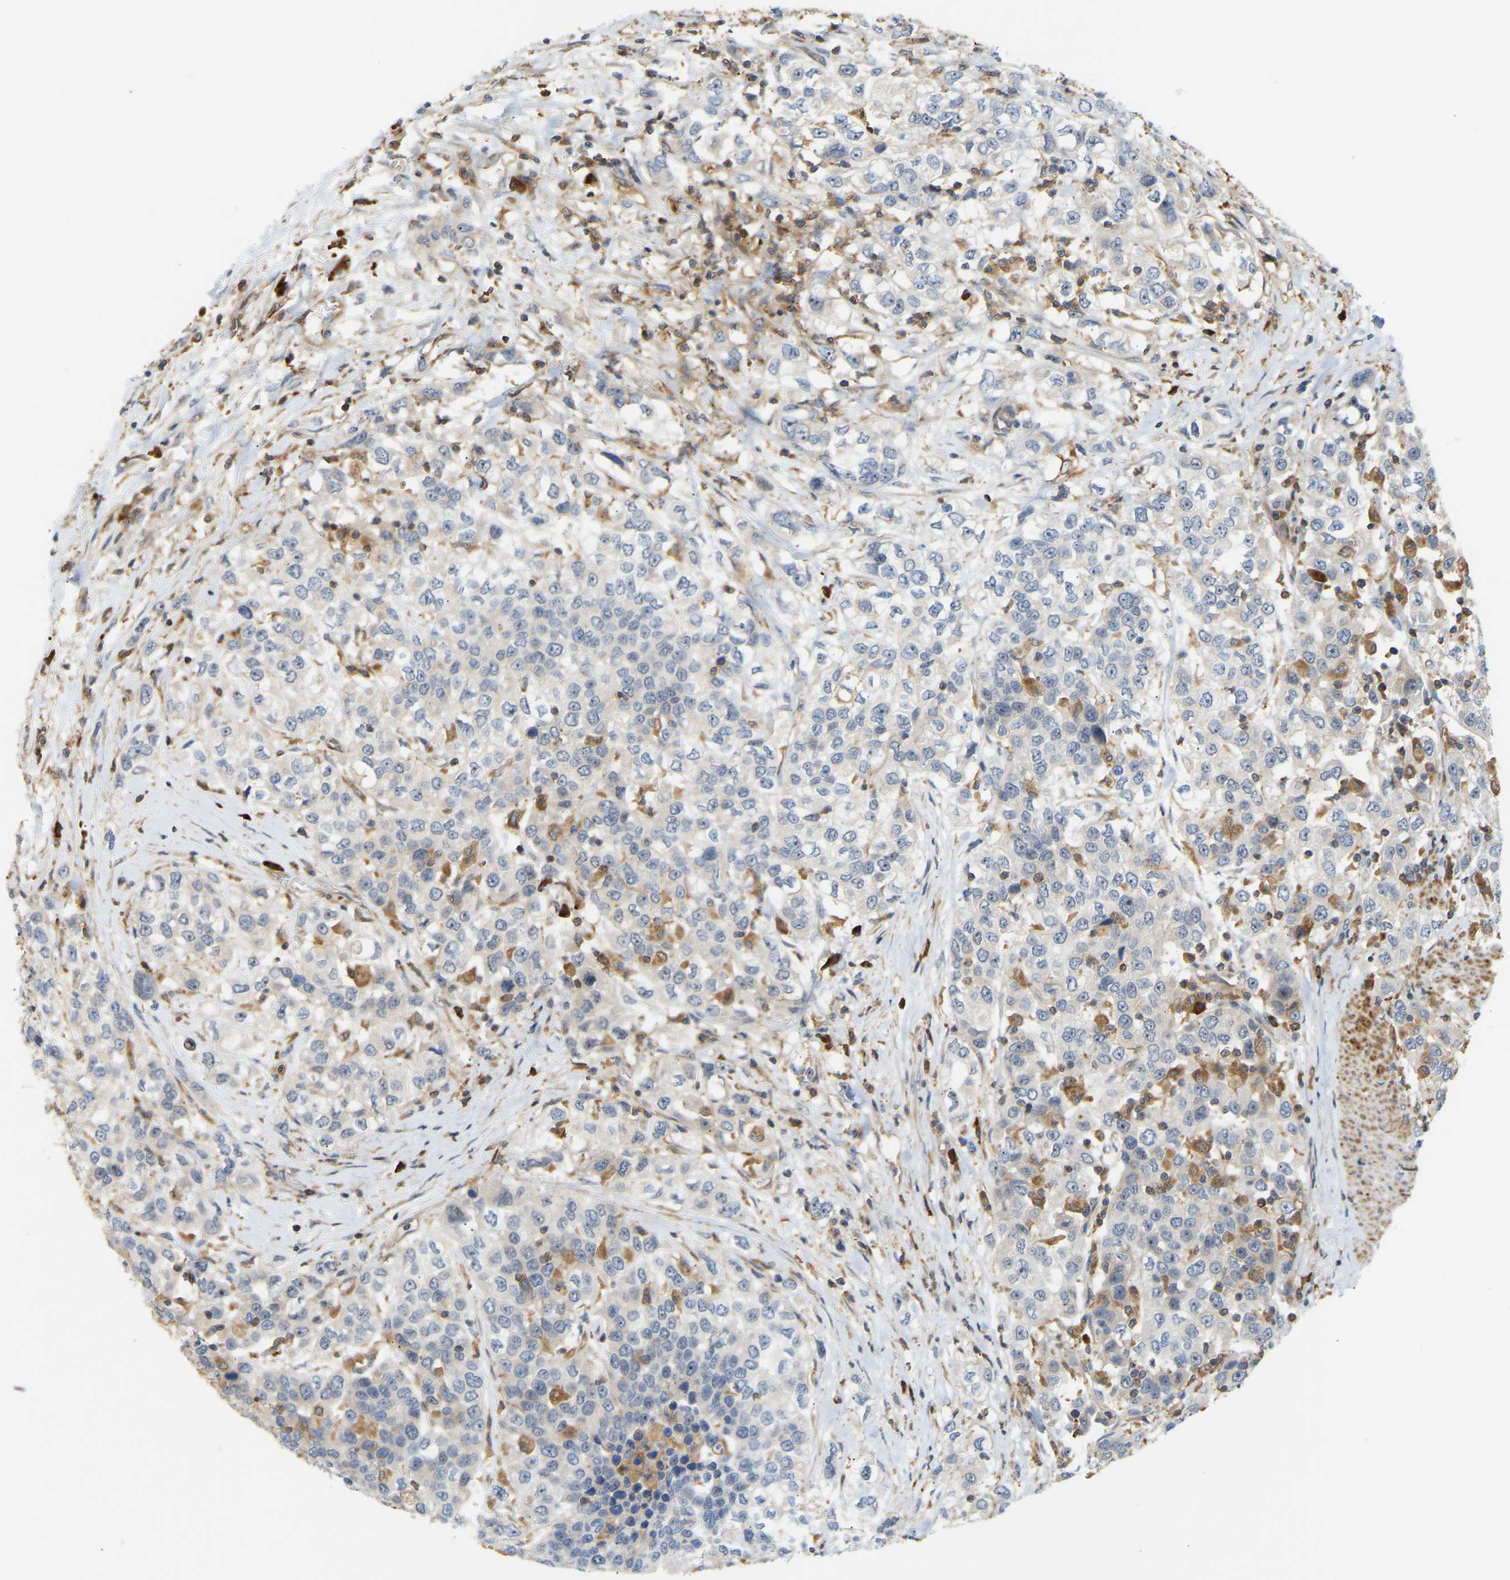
{"staining": {"intensity": "negative", "quantity": "none", "location": "none"}, "tissue": "urothelial cancer", "cell_type": "Tumor cells", "image_type": "cancer", "snomed": [{"axis": "morphology", "description": "Urothelial carcinoma, High grade"}, {"axis": "topography", "description": "Urinary bladder"}], "caption": "Tumor cells are negative for protein expression in human urothelial carcinoma (high-grade). Brightfield microscopy of immunohistochemistry (IHC) stained with DAB (3,3'-diaminobenzidine) (brown) and hematoxylin (blue), captured at high magnification.", "gene": "PLCG2", "patient": {"sex": "female", "age": 80}}